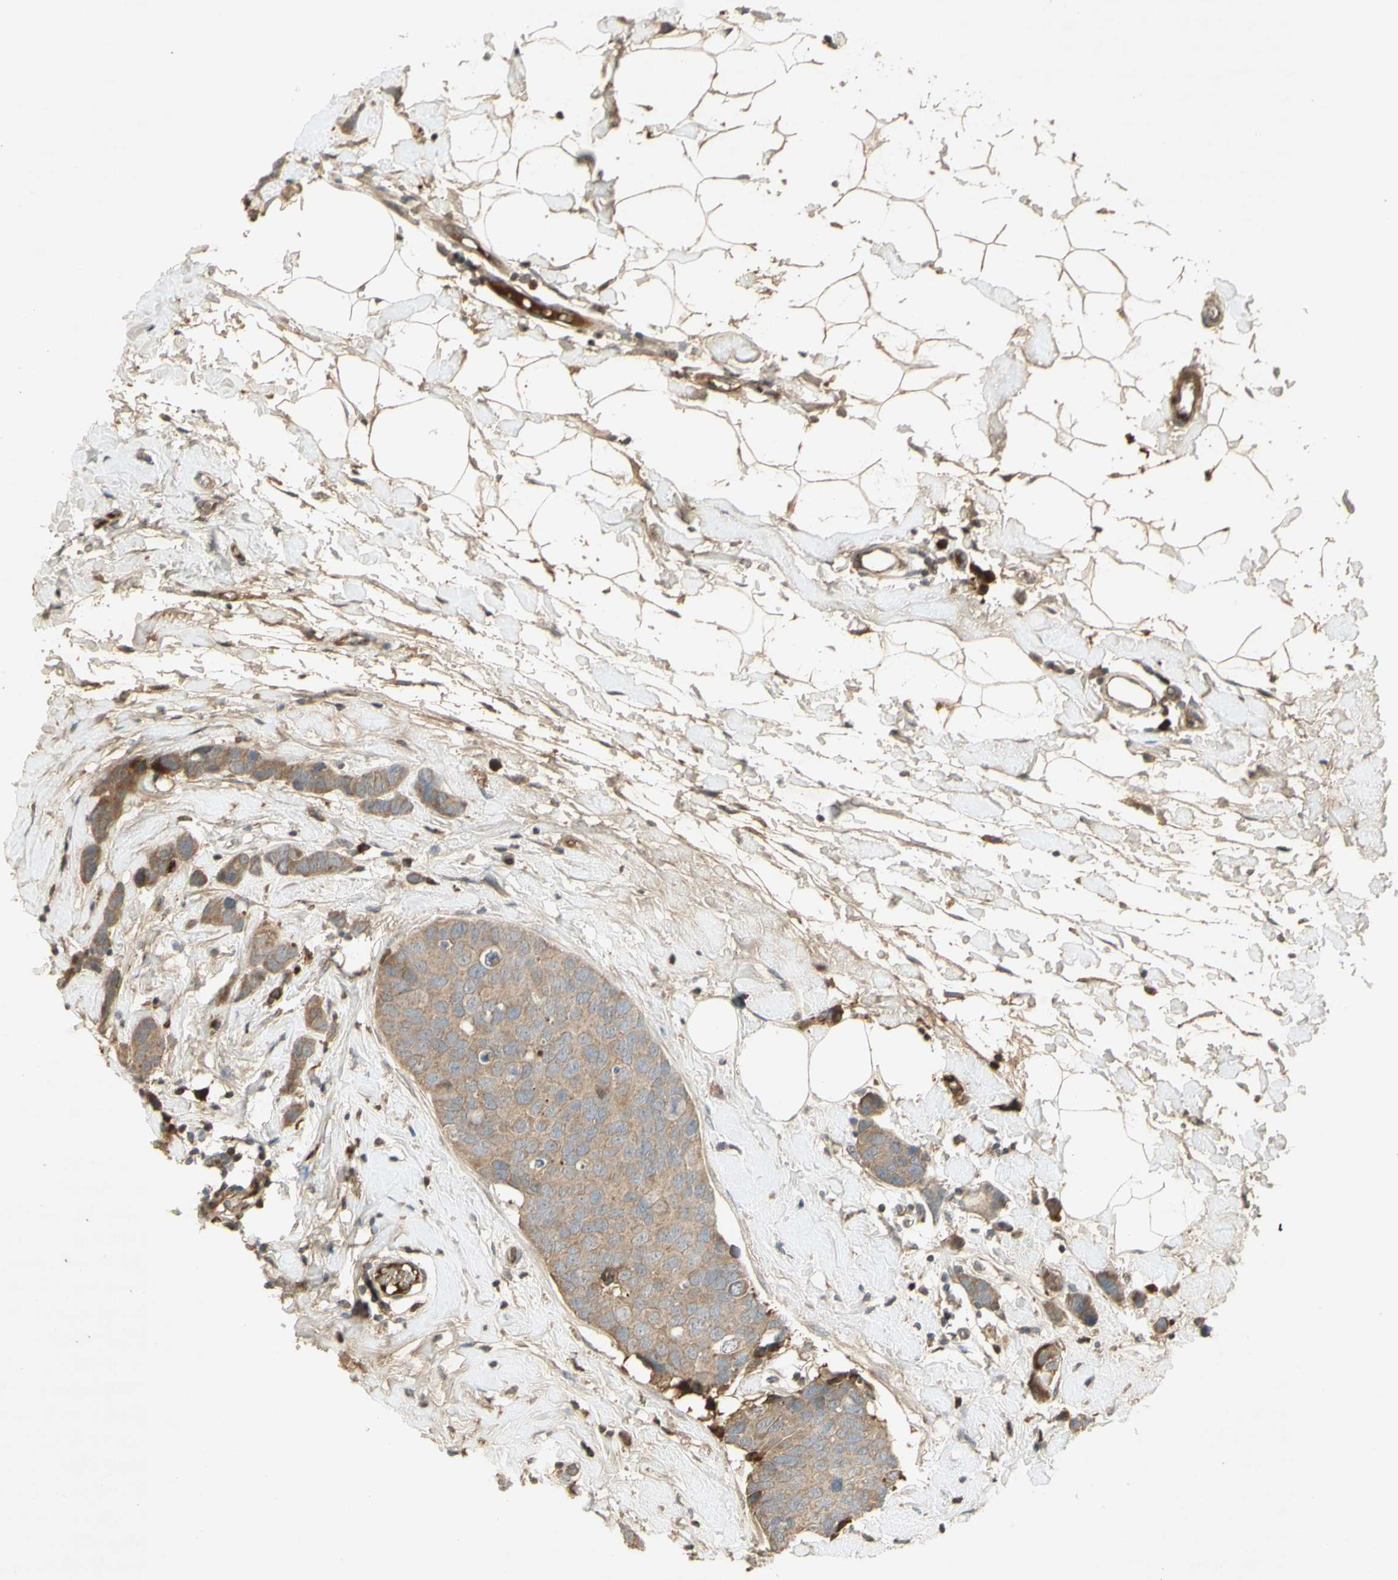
{"staining": {"intensity": "weak", "quantity": ">75%", "location": "cytoplasmic/membranous"}, "tissue": "breast cancer", "cell_type": "Tumor cells", "image_type": "cancer", "snomed": [{"axis": "morphology", "description": "Normal tissue, NOS"}, {"axis": "morphology", "description": "Duct carcinoma"}, {"axis": "topography", "description": "Breast"}], "caption": "Breast intraductal carcinoma stained with DAB (3,3'-diaminobenzidine) immunohistochemistry shows low levels of weak cytoplasmic/membranous expression in about >75% of tumor cells.", "gene": "NRG4", "patient": {"sex": "female", "age": 50}}